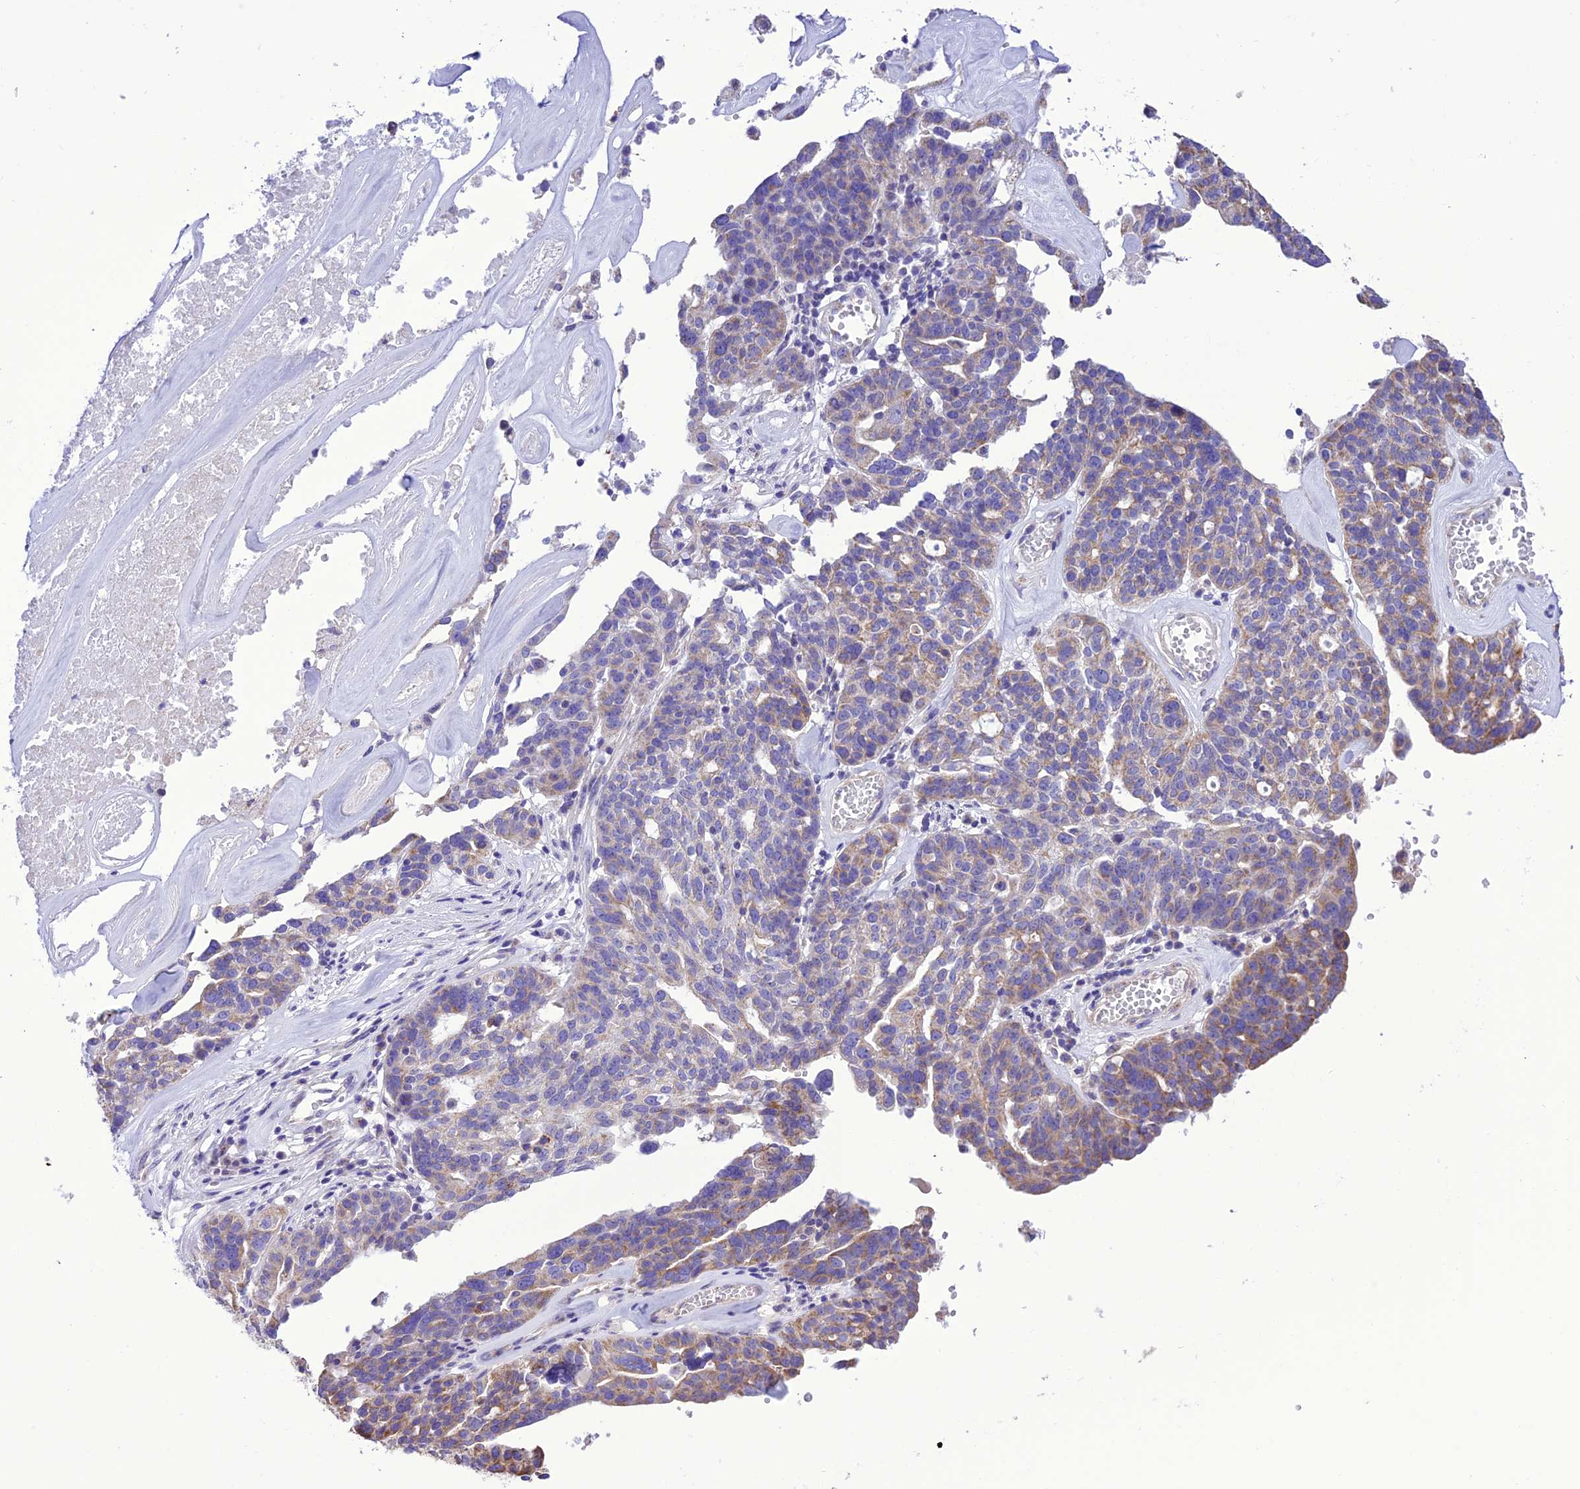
{"staining": {"intensity": "weak", "quantity": "25%-75%", "location": "cytoplasmic/membranous"}, "tissue": "ovarian cancer", "cell_type": "Tumor cells", "image_type": "cancer", "snomed": [{"axis": "morphology", "description": "Cystadenocarcinoma, serous, NOS"}, {"axis": "topography", "description": "Ovary"}], "caption": "A photomicrograph of ovarian serous cystadenocarcinoma stained for a protein displays weak cytoplasmic/membranous brown staining in tumor cells.", "gene": "MAP3K12", "patient": {"sex": "female", "age": 59}}